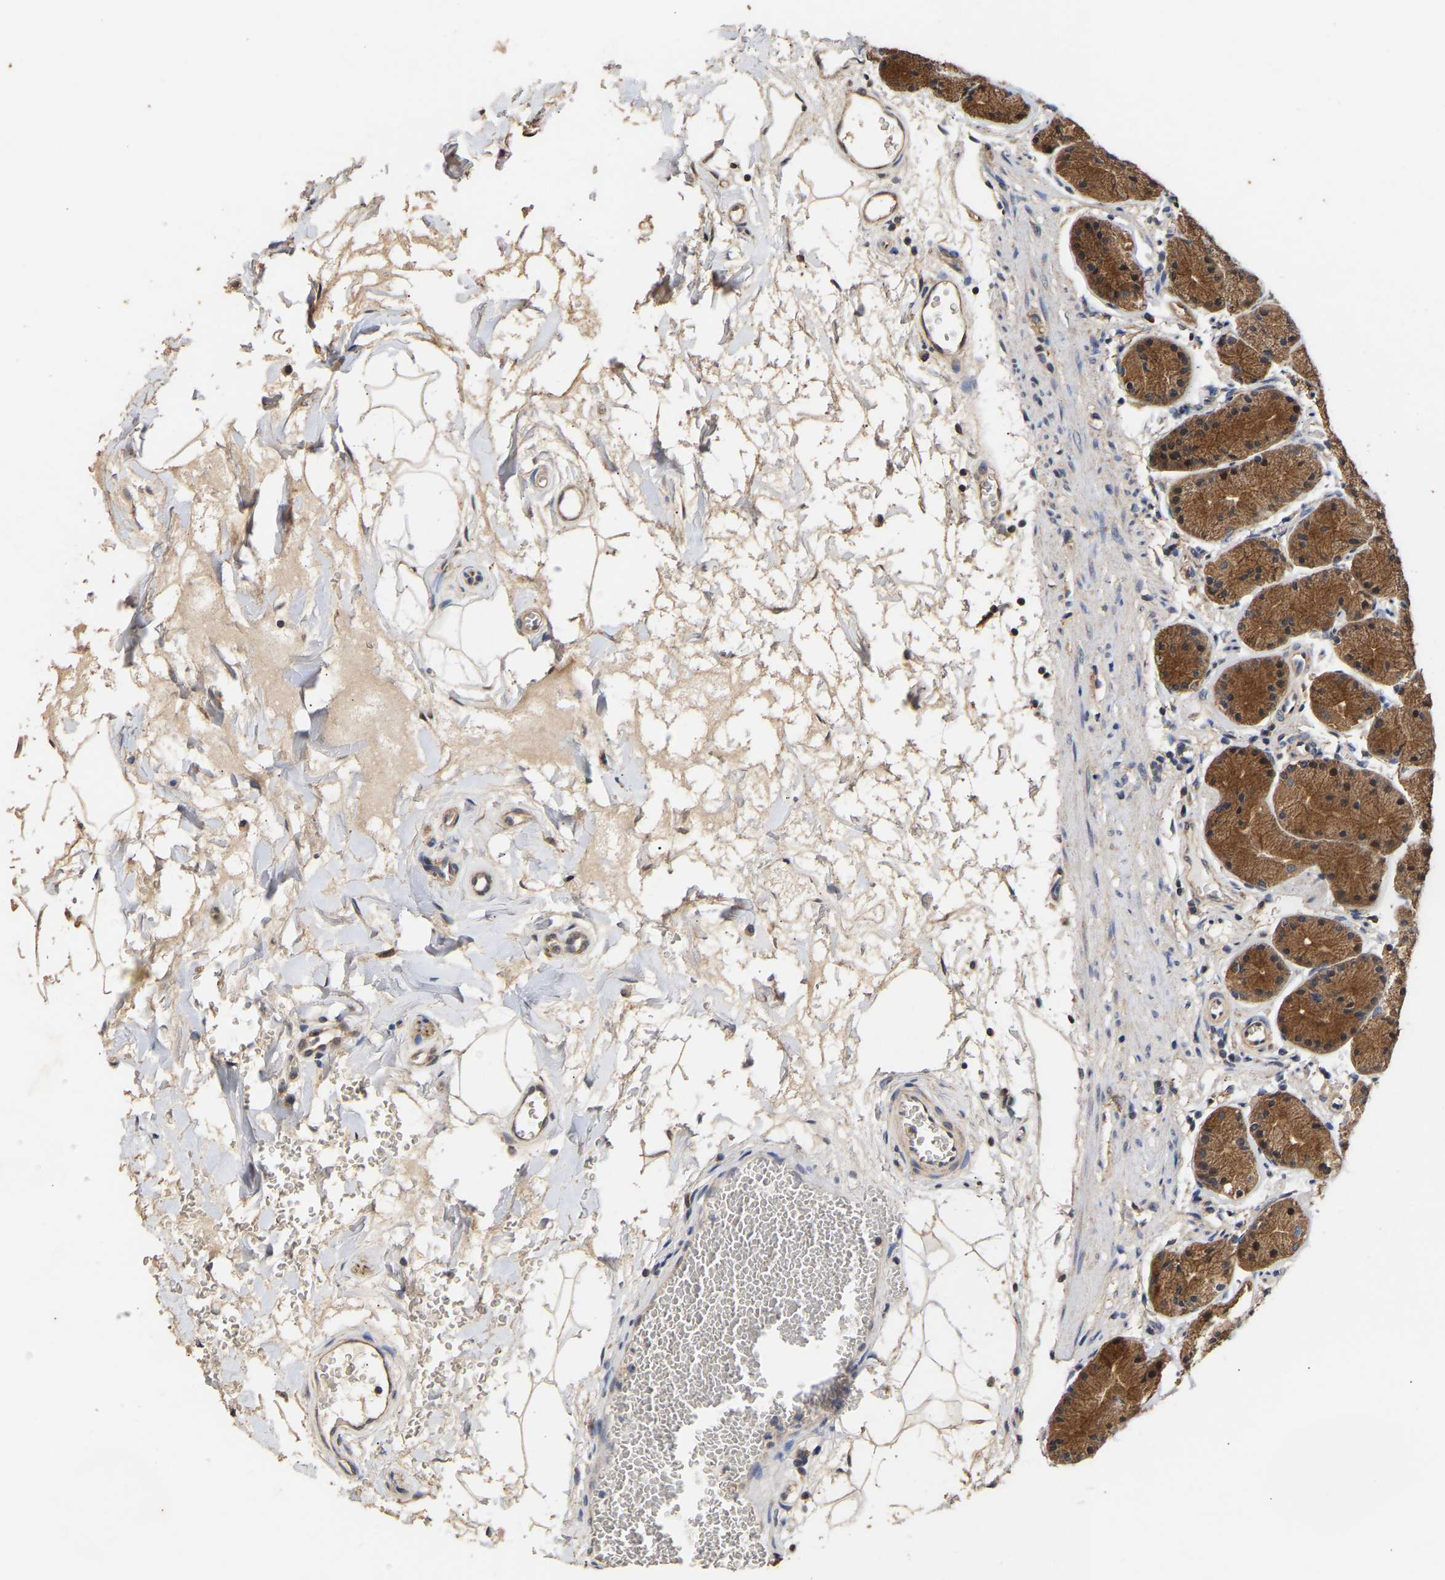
{"staining": {"intensity": "moderate", "quantity": ">75%", "location": "cytoplasmic/membranous"}, "tissue": "stomach", "cell_type": "Glandular cells", "image_type": "normal", "snomed": [{"axis": "morphology", "description": "Normal tissue, NOS"}, {"axis": "topography", "description": "Stomach"}], "caption": "The photomicrograph demonstrates a brown stain indicating the presence of a protein in the cytoplasmic/membranous of glandular cells in stomach. (Stains: DAB in brown, nuclei in blue, Microscopy: brightfield microscopy at high magnification).", "gene": "ZNF26", "patient": {"sex": "male", "age": 42}}